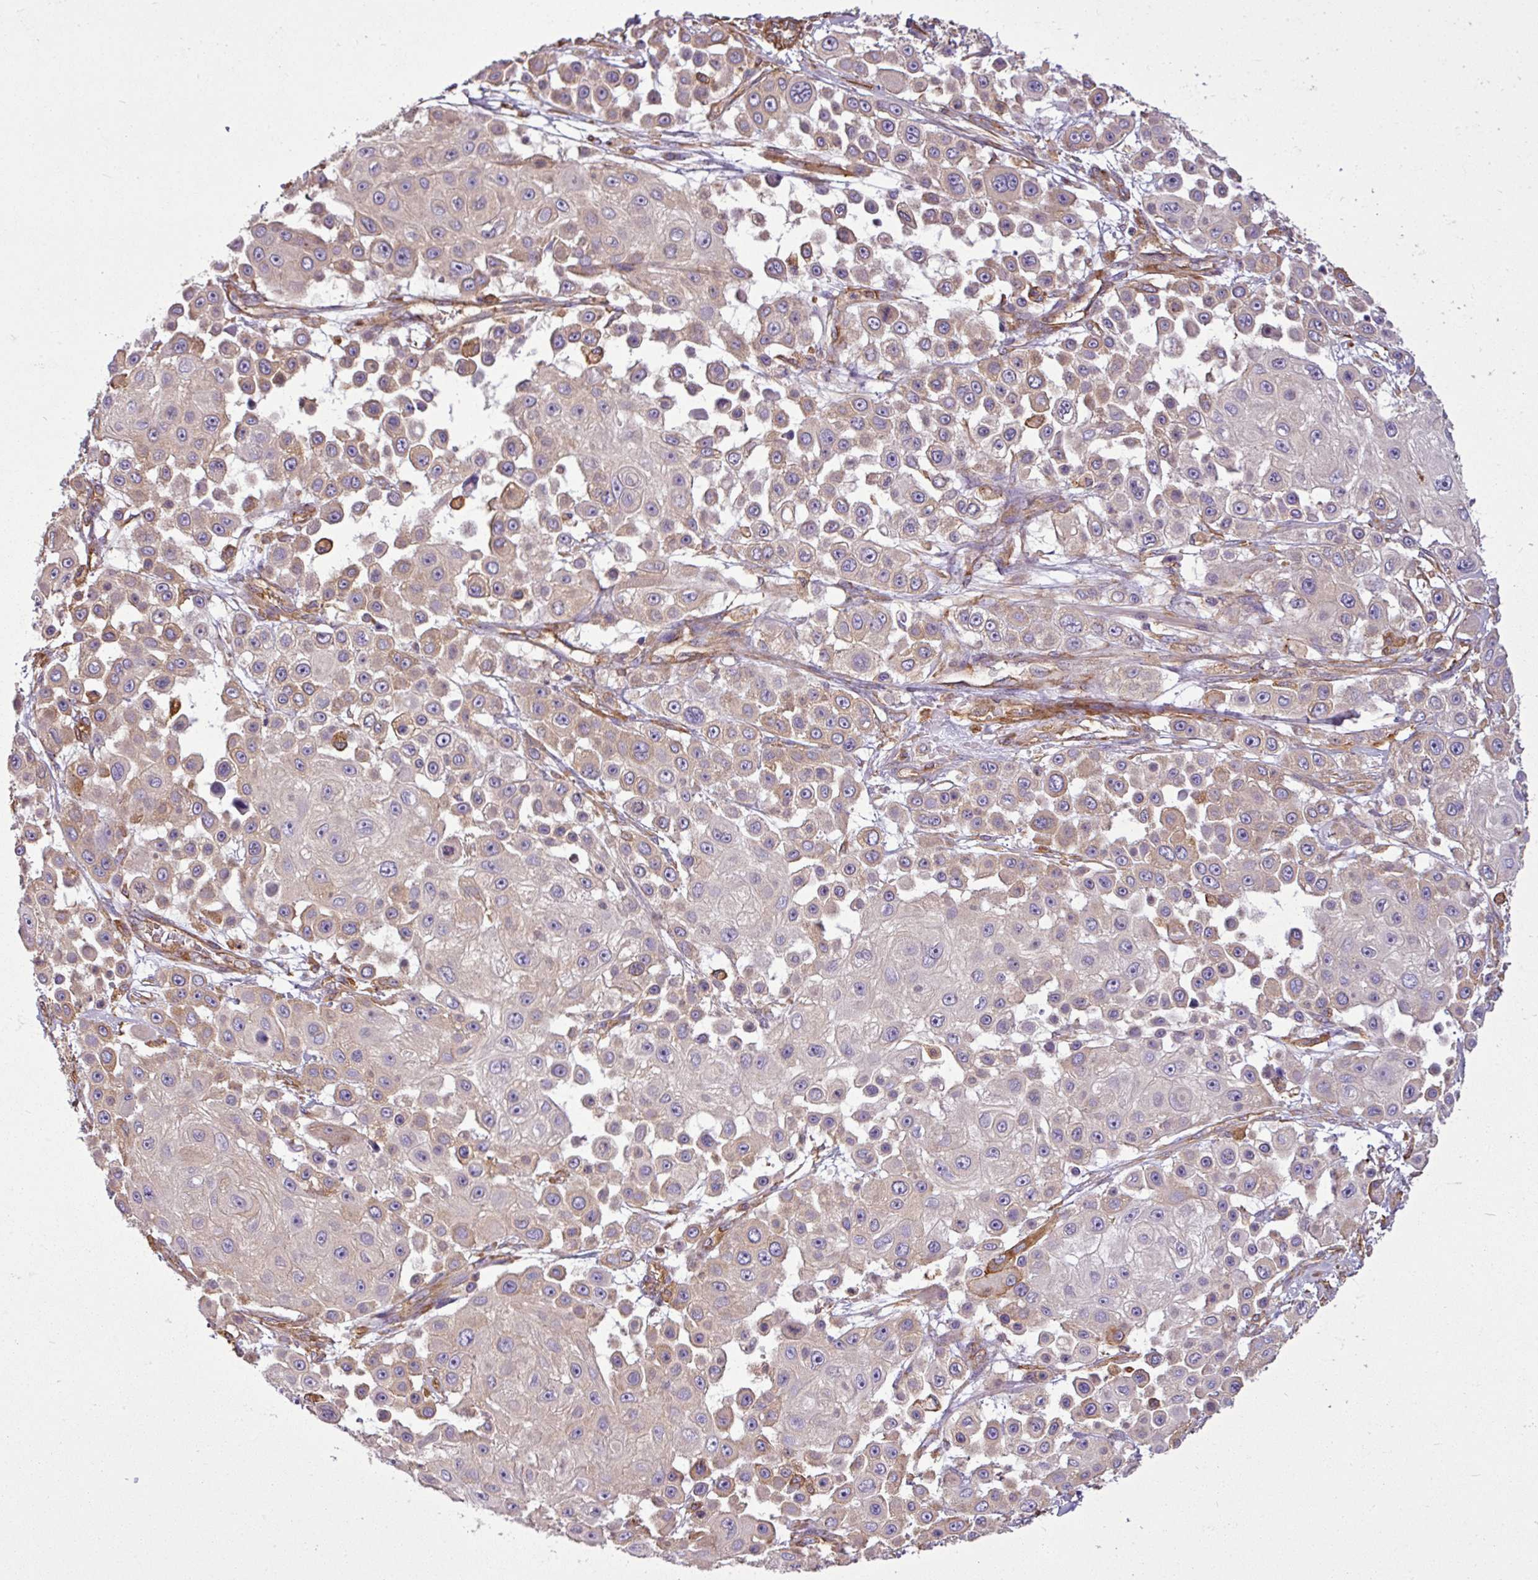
{"staining": {"intensity": "moderate", "quantity": "<25%", "location": "cytoplasmic/membranous"}, "tissue": "skin cancer", "cell_type": "Tumor cells", "image_type": "cancer", "snomed": [{"axis": "morphology", "description": "Squamous cell carcinoma, NOS"}, {"axis": "topography", "description": "Skin"}], "caption": "High-power microscopy captured an immunohistochemistry image of skin squamous cell carcinoma, revealing moderate cytoplasmic/membranous expression in about <25% of tumor cells.", "gene": "PACSIN2", "patient": {"sex": "male", "age": 67}}